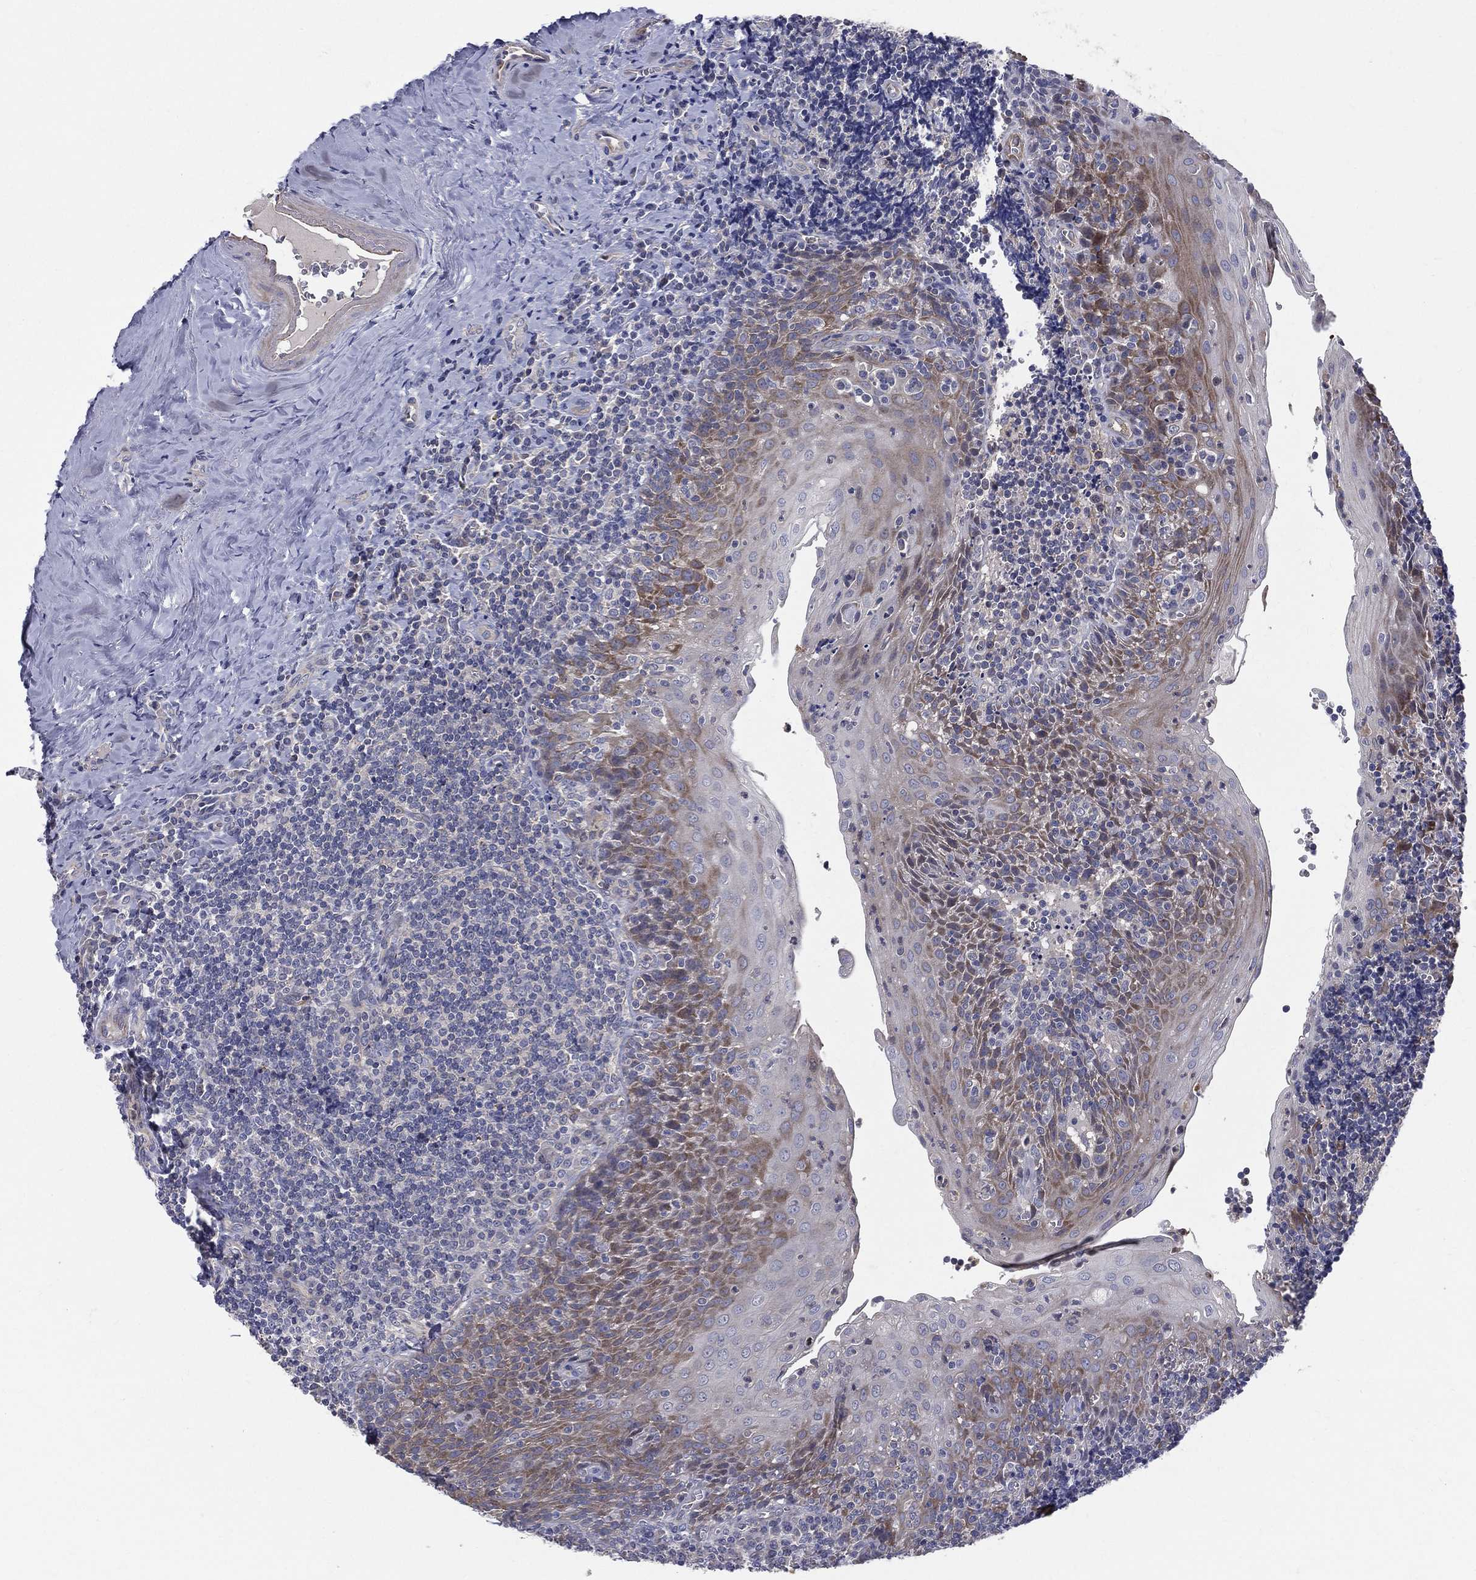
{"staining": {"intensity": "moderate", "quantity": "<25%", "location": "cytoplasmic/membranous"}, "tissue": "tonsil", "cell_type": "Germinal center cells", "image_type": "normal", "snomed": [{"axis": "morphology", "description": "Normal tissue, NOS"}, {"axis": "morphology", "description": "Inflammation, NOS"}, {"axis": "topography", "description": "Tonsil"}], "caption": "Brown immunohistochemical staining in unremarkable tonsil exhibits moderate cytoplasmic/membranous positivity in about <25% of germinal center cells. (brown staining indicates protein expression, while blue staining denotes nuclei).", "gene": "POMZP3", "patient": {"sex": "female", "age": 31}}